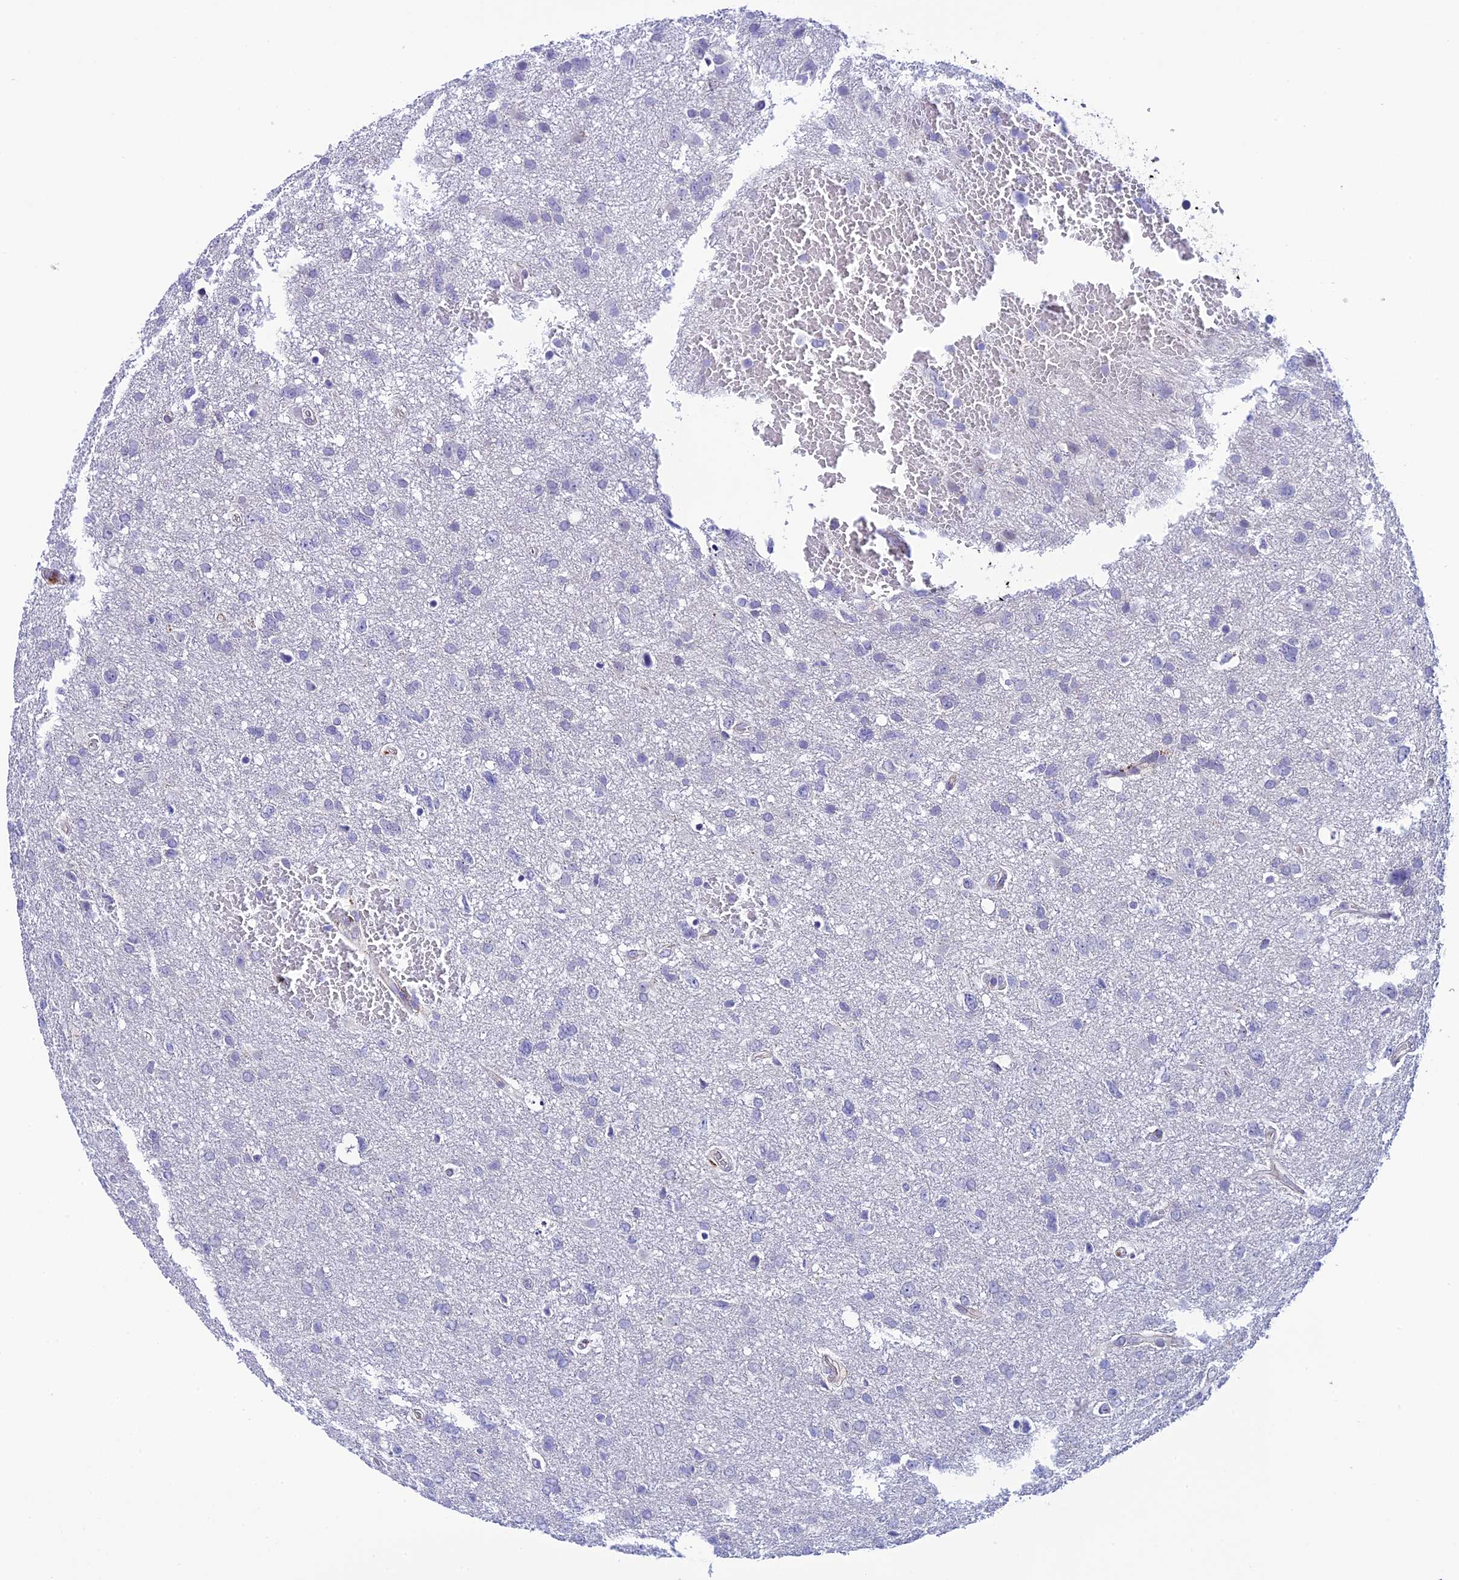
{"staining": {"intensity": "negative", "quantity": "none", "location": "none"}, "tissue": "glioma", "cell_type": "Tumor cells", "image_type": "cancer", "snomed": [{"axis": "morphology", "description": "Glioma, malignant, High grade"}, {"axis": "topography", "description": "Brain"}], "caption": "Immunohistochemistry micrograph of neoplastic tissue: high-grade glioma (malignant) stained with DAB shows no significant protein staining in tumor cells.", "gene": "RASGEF1B", "patient": {"sex": "male", "age": 61}}